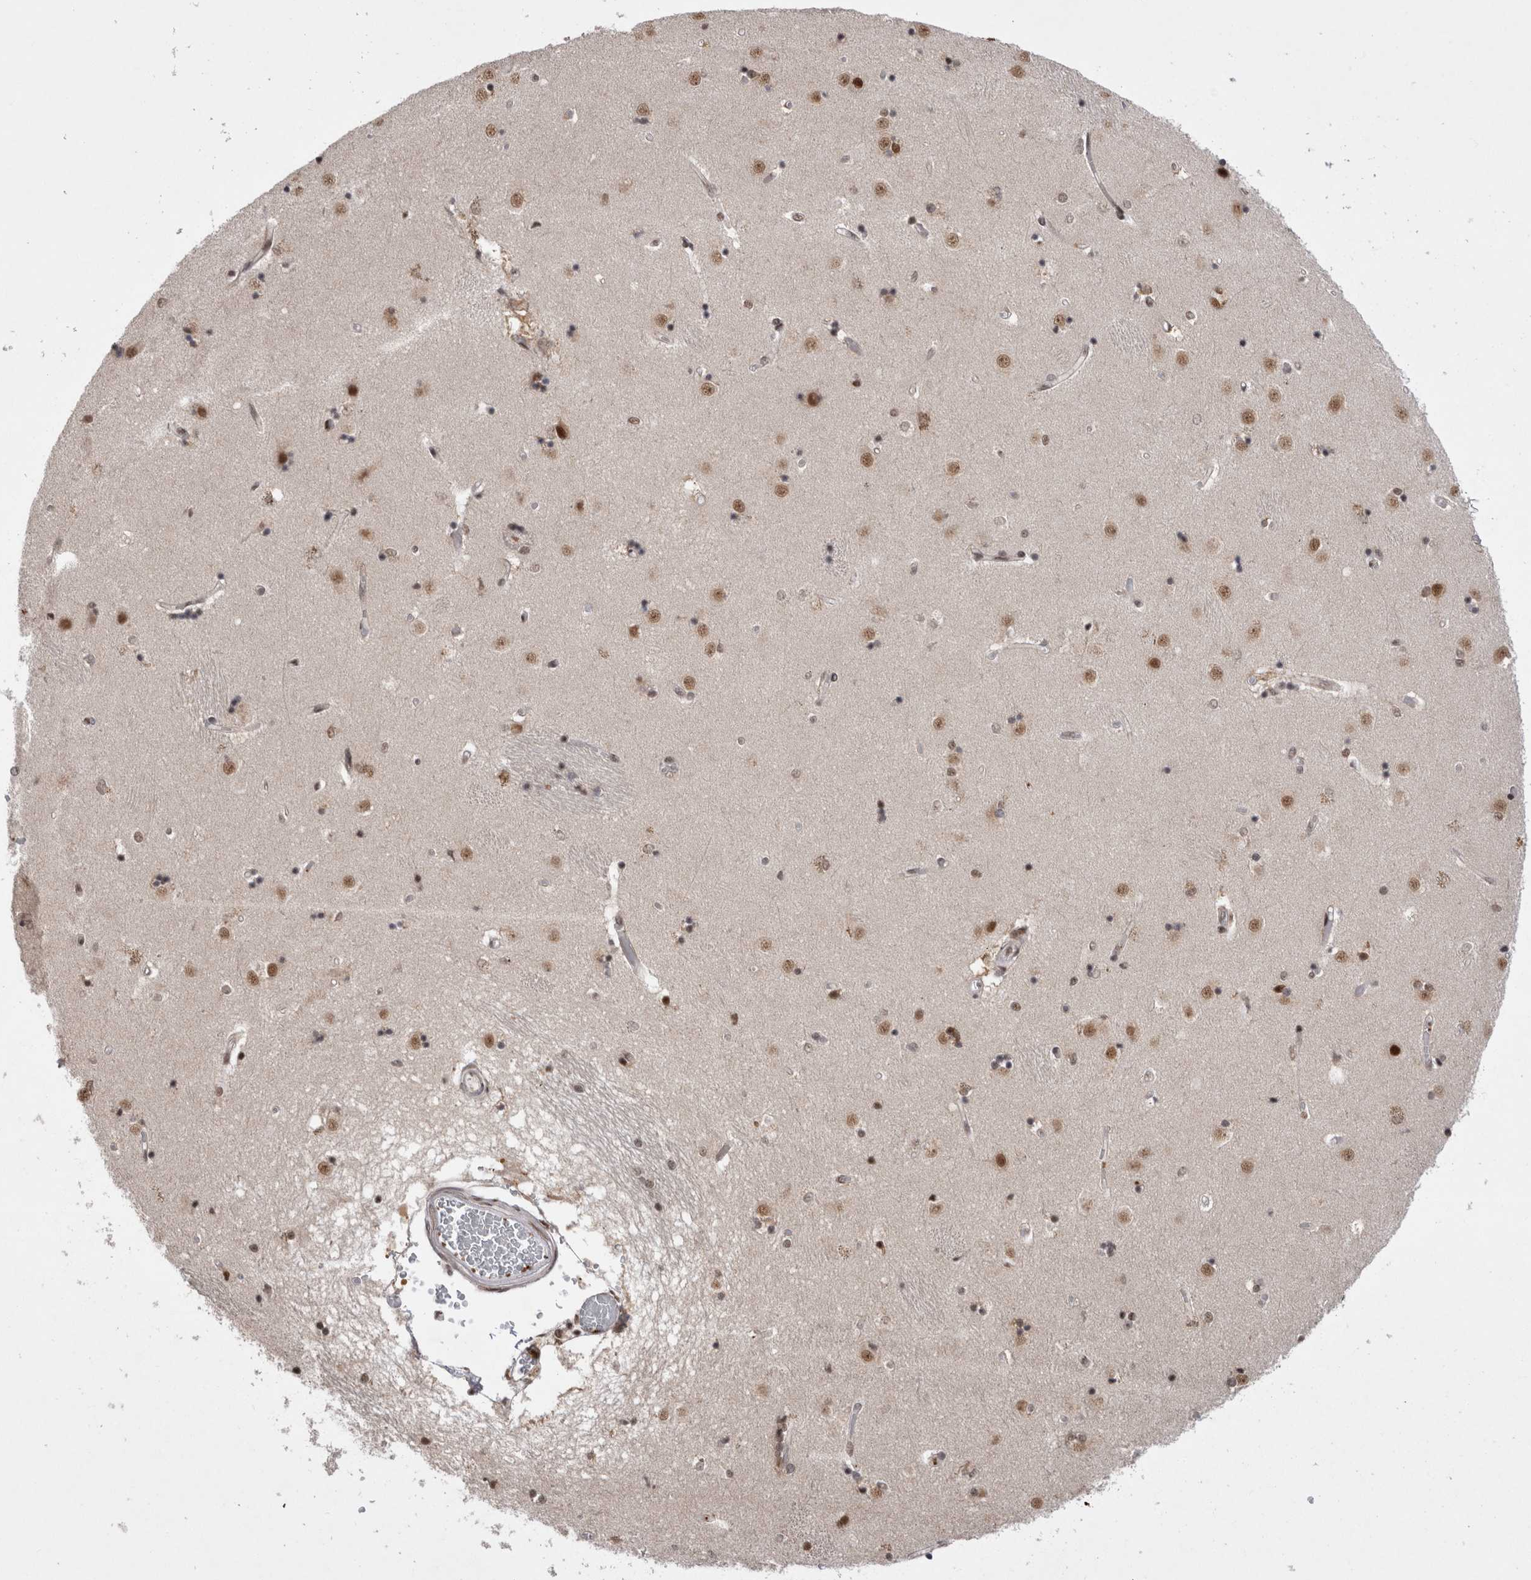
{"staining": {"intensity": "moderate", "quantity": ">75%", "location": "nuclear"}, "tissue": "caudate", "cell_type": "Glial cells", "image_type": "normal", "snomed": [{"axis": "morphology", "description": "Normal tissue, NOS"}, {"axis": "topography", "description": "Lateral ventricle wall"}], "caption": "IHC of benign human caudate shows medium levels of moderate nuclear positivity in about >75% of glial cells. (DAB (3,3'-diaminobenzidine) IHC, brown staining for protein, blue staining for nuclei).", "gene": "EYA2", "patient": {"sex": "male", "age": 45}}